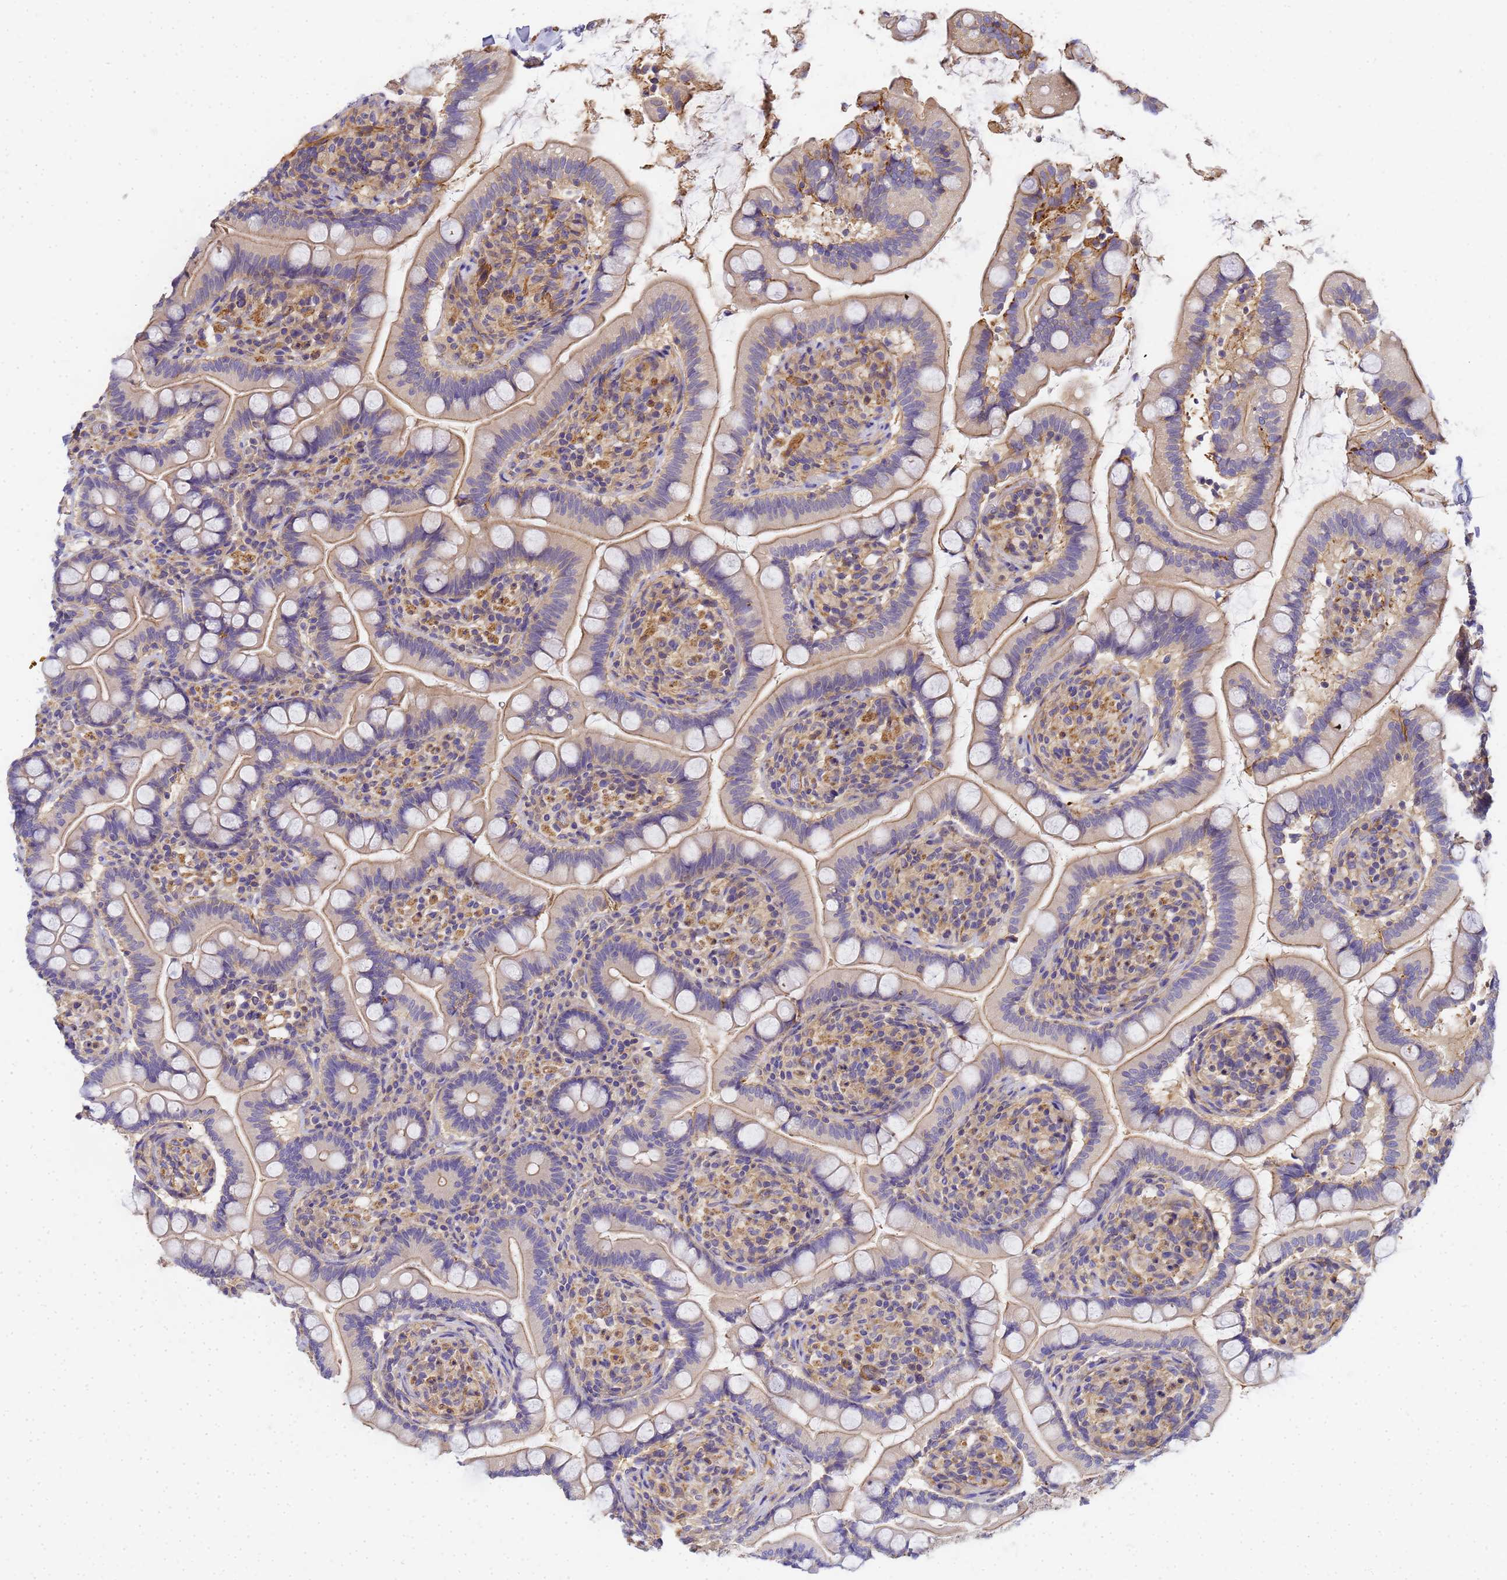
{"staining": {"intensity": "weak", "quantity": "25%-75%", "location": "cytoplasmic/membranous"}, "tissue": "small intestine", "cell_type": "Glandular cells", "image_type": "normal", "snomed": [{"axis": "morphology", "description": "Normal tissue, NOS"}, {"axis": "topography", "description": "Small intestine"}], "caption": "Immunohistochemical staining of normal human small intestine demonstrates 25%-75% levels of weak cytoplasmic/membranous protein positivity in about 25%-75% of glandular cells. The protein of interest is stained brown, and the nuclei are stained in blue (DAB IHC with brightfield microscopy, high magnification).", "gene": "MYL10", "patient": {"sex": "female", "age": 64}}